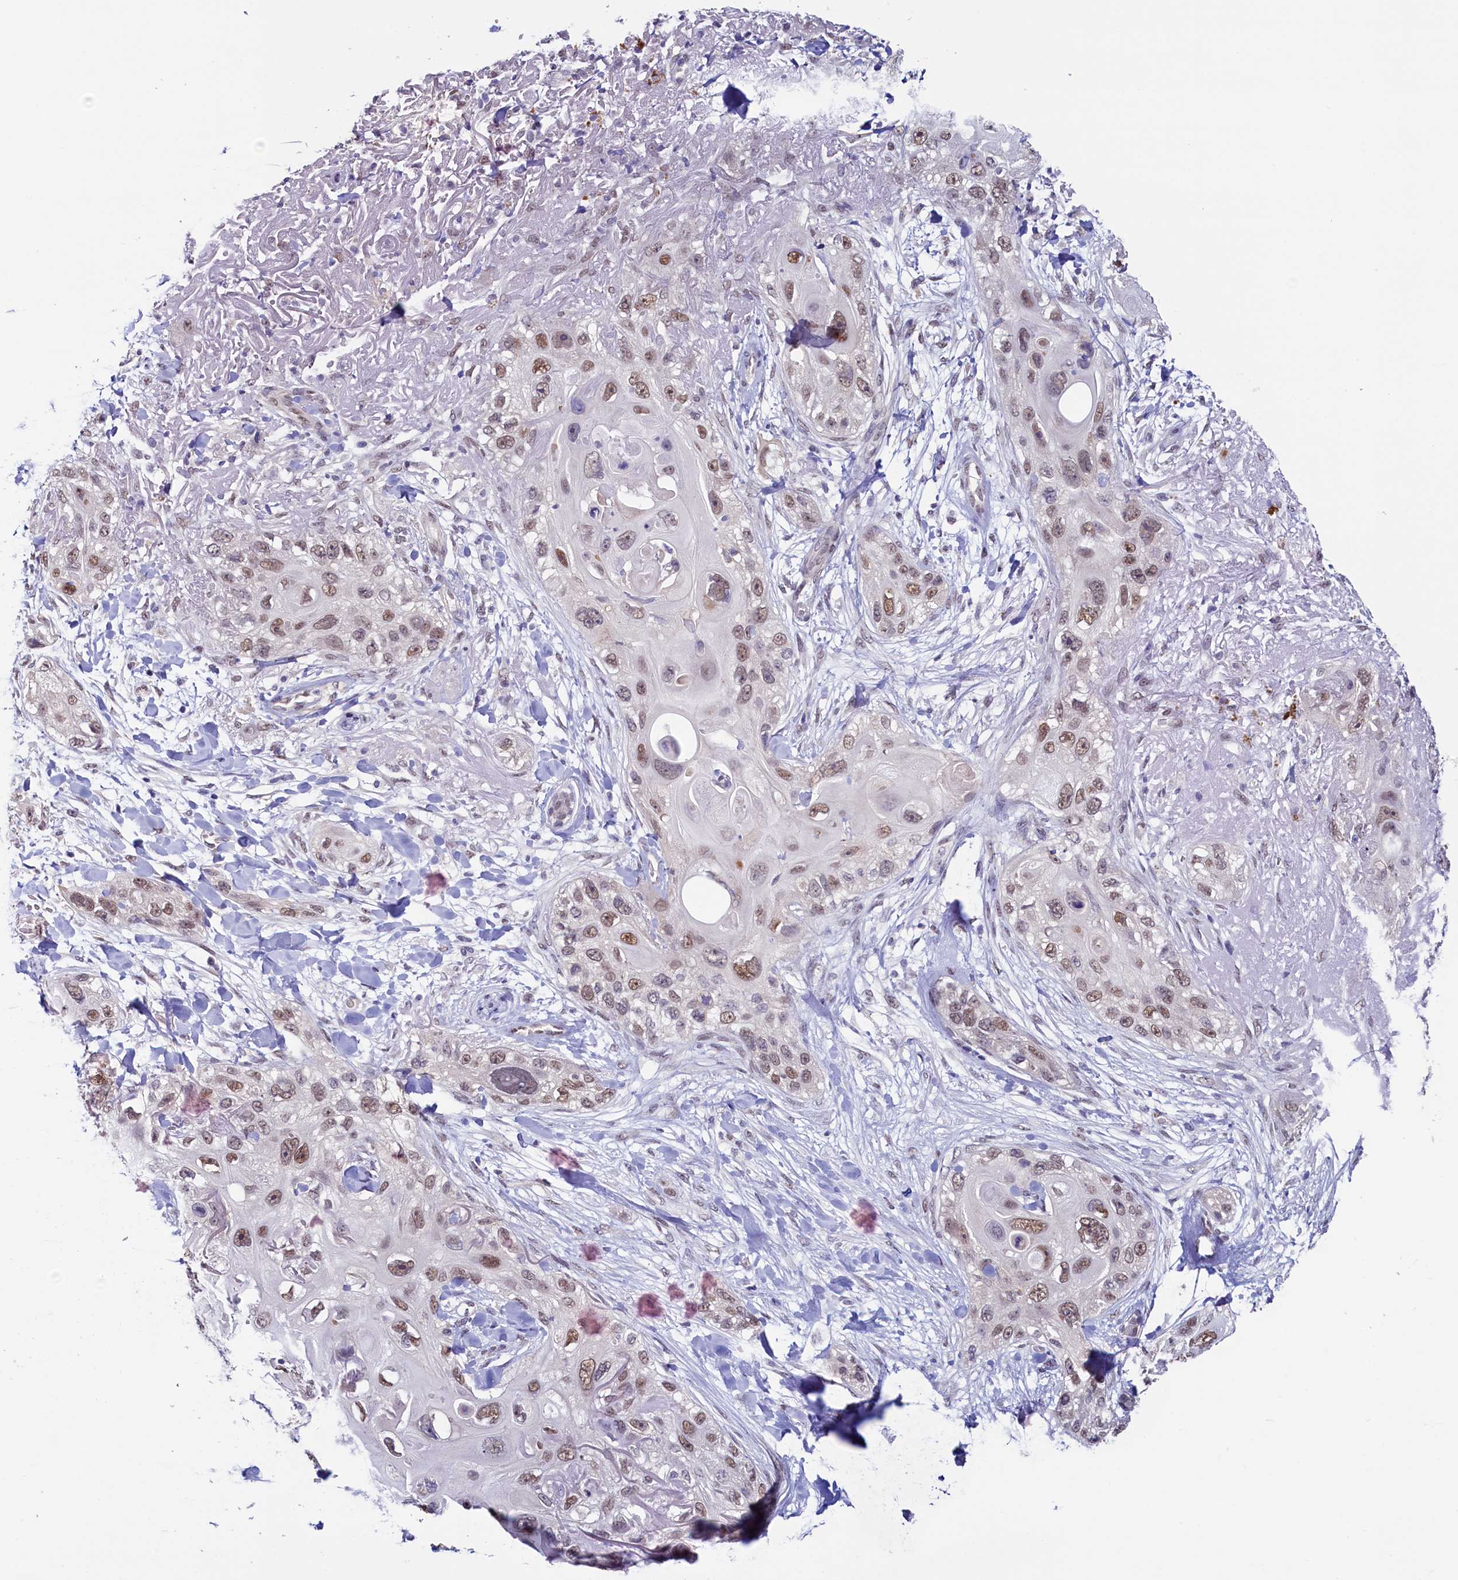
{"staining": {"intensity": "moderate", "quantity": ">75%", "location": "nuclear"}, "tissue": "skin cancer", "cell_type": "Tumor cells", "image_type": "cancer", "snomed": [{"axis": "morphology", "description": "Normal tissue, NOS"}, {"axis": "morphology", "description": "Squamous cell carcinoma, NOS"}, {"axis": "topography", "description": "Skin"}], "caption": "Protein expression analysis of human squamous cell carcinoma (skin) reveals moderate nuclear staining in about >75% of tumor cells.", "gene": "FLYWCH2", "patient": {"sex": "male", "age": 72}}